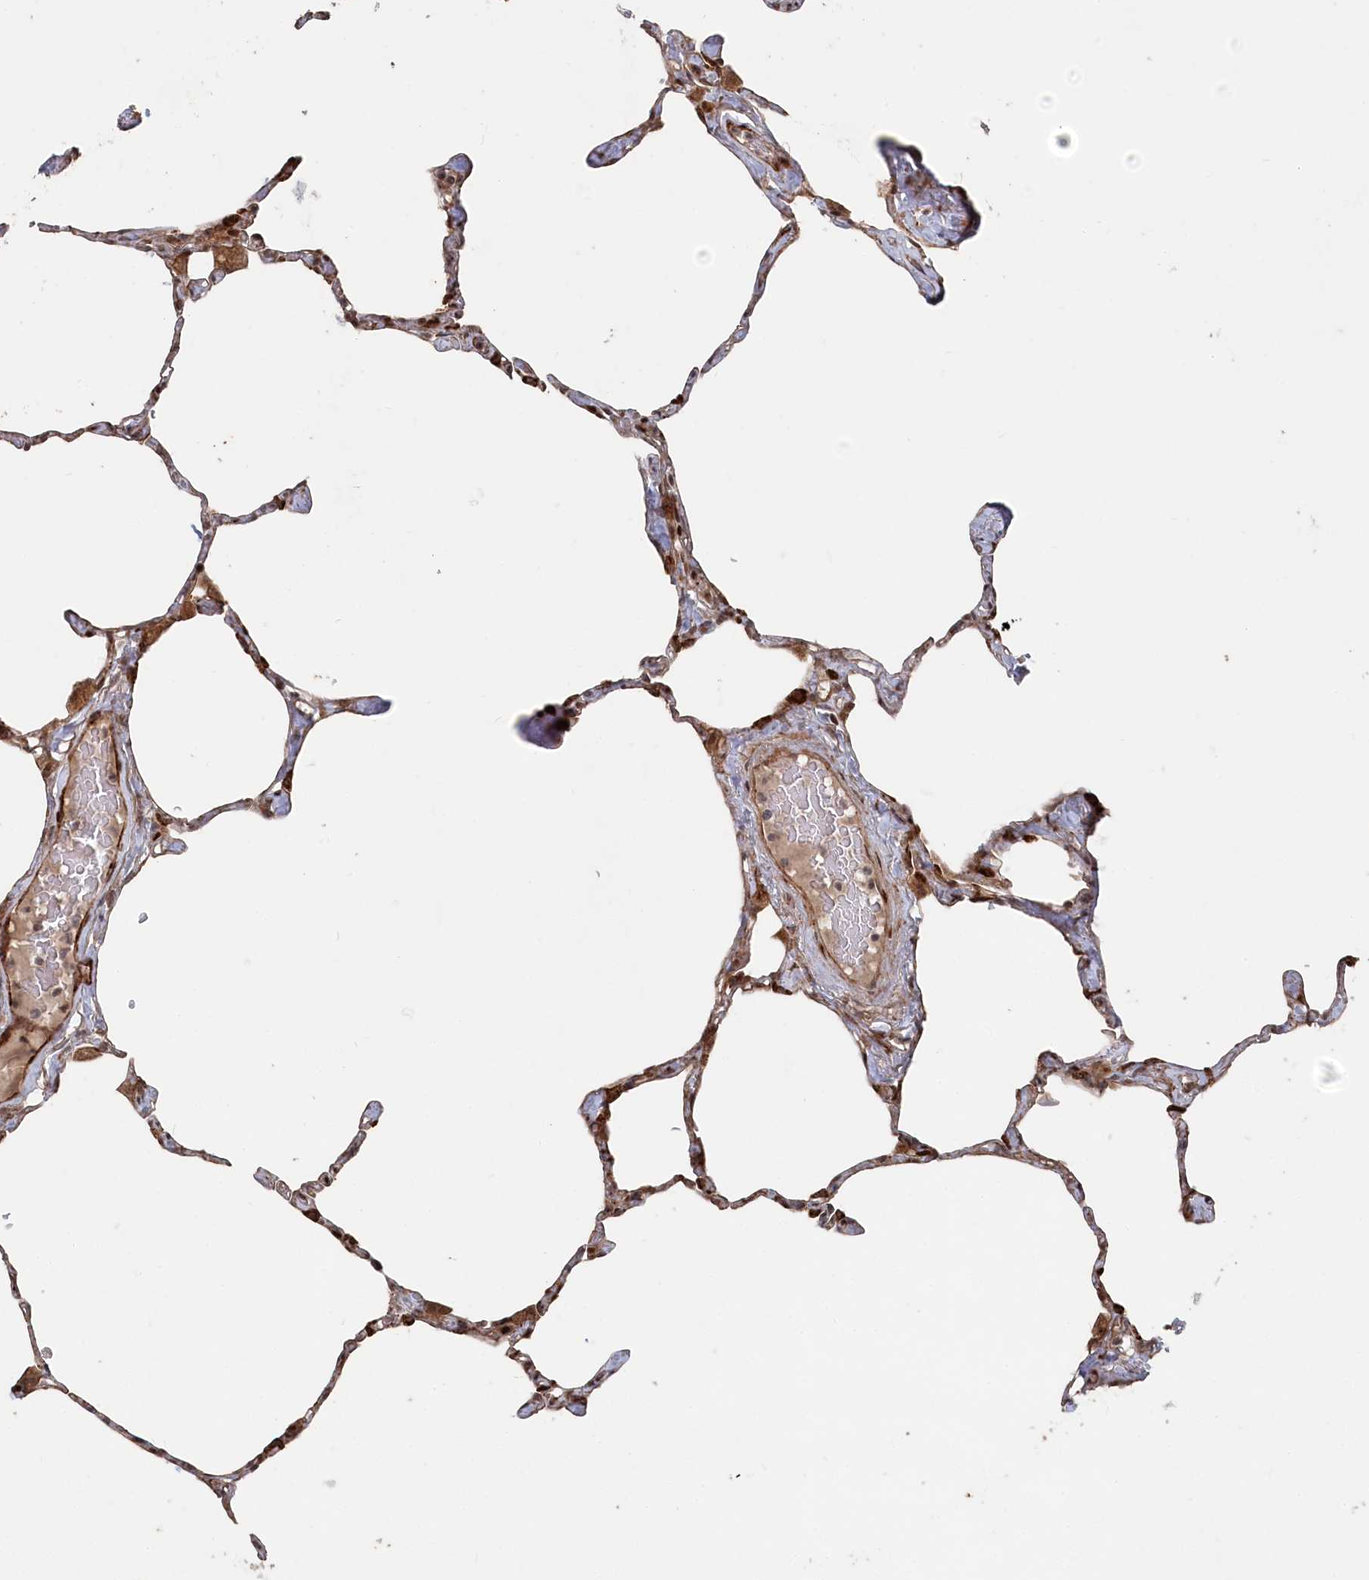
{"staining": {"intensity": "strong", "quantity": "25%-75%", "location": "cytoplasmic/membranous,nuclear"}, "tissue": "lung", "cell_type": "Alveolar cells", "image_type": "normal", "snomed": [{"axis": "morphology", "description": "Normal tissue, NOS"}, {"axis": "topography", "description": "Lung"}], "caption": "Strong cytoplasmic/membranous,nuclear positivity for a protein is identified in approximately 25%-75% of alveolar cells of normal lung using IHC.", "gene": "POLR3A", "patient": {"sex": "male", "age": 65}}